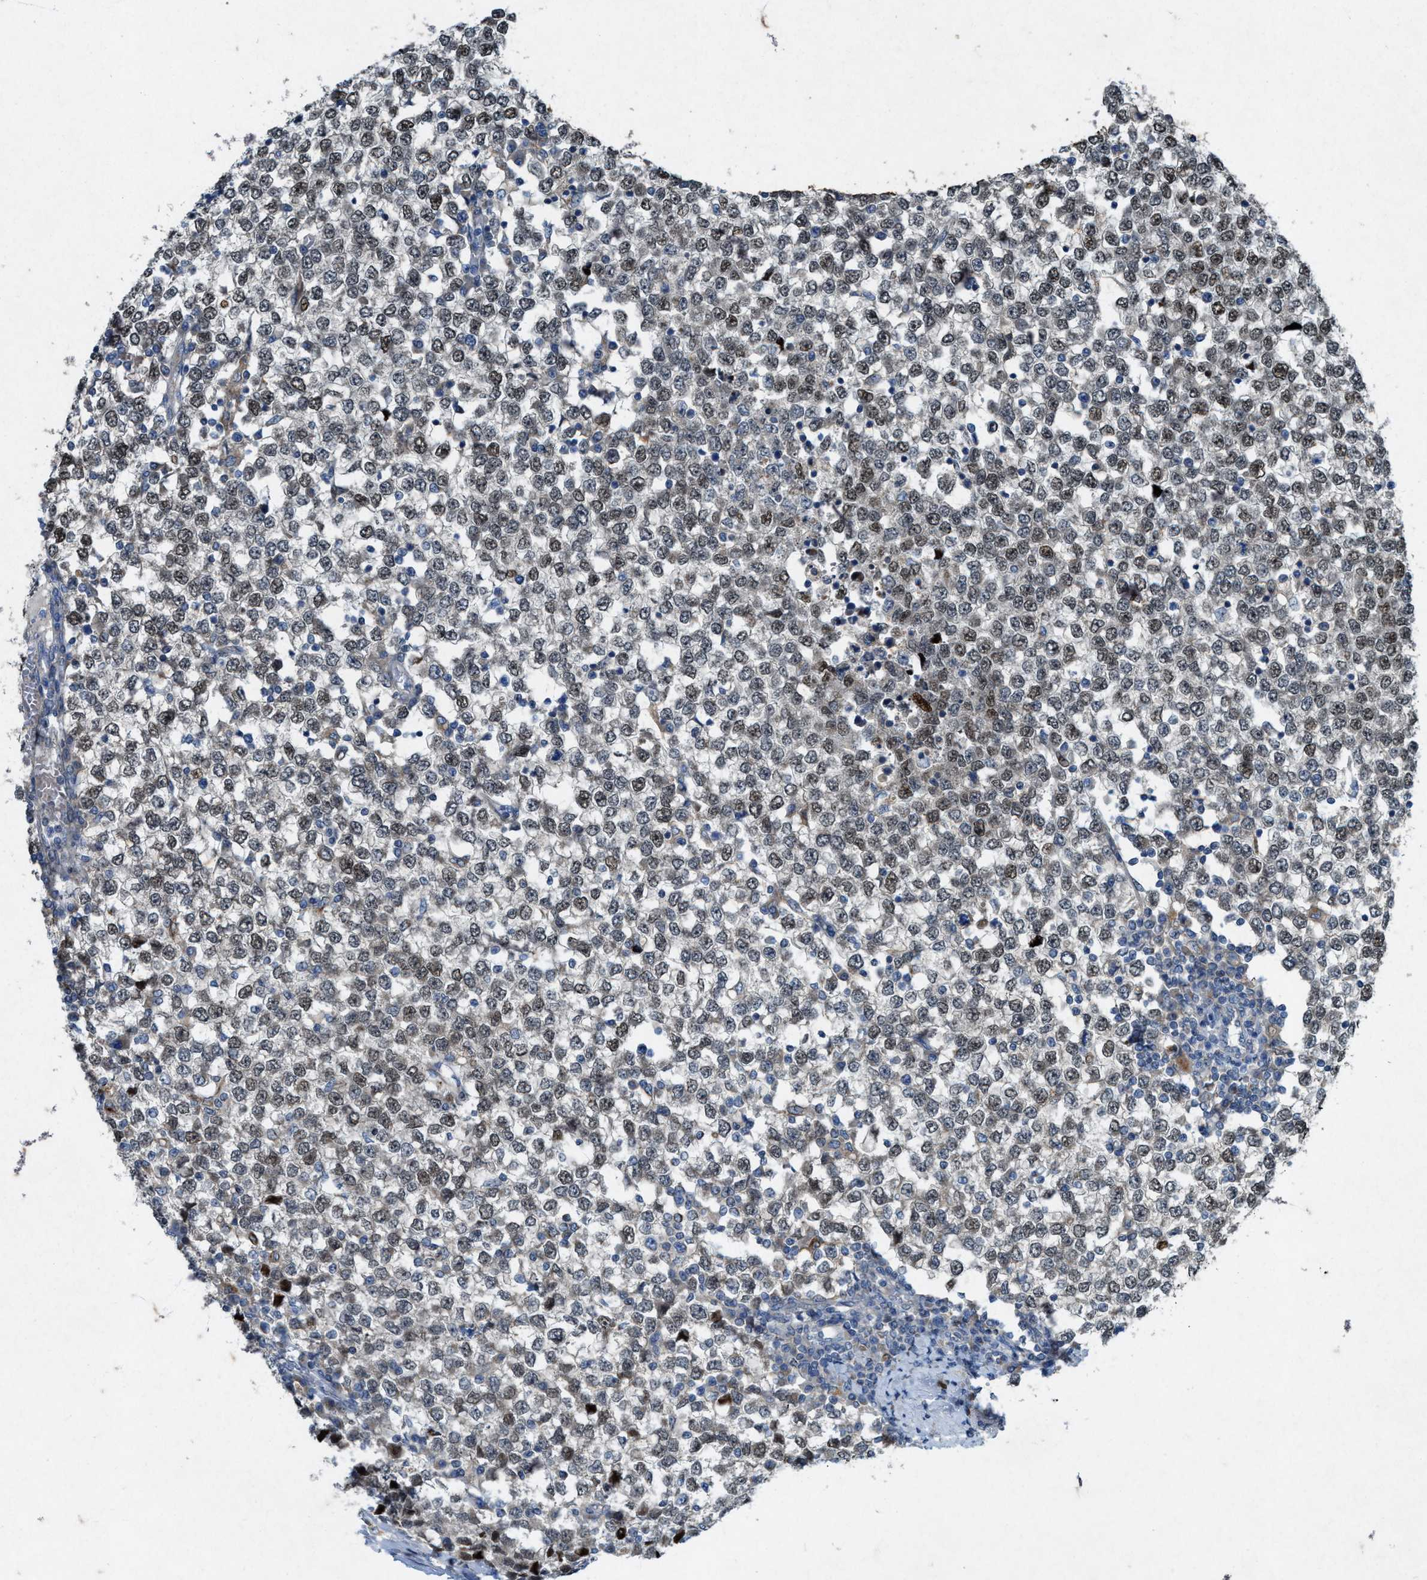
{"staining": {"intensity": "moderate", "quantity": "25%-75%", "location": "nuclear"}, "tissue": "testis cancer", "cell_type": "Tumor cells", "image_type": "cancer", "snomed": [{"axis": "morphology", "description": "Seminoma, NOS"}, {"axis": "topography", "description": "Testis"}], "caption": "There is medium levels of moderate nuclear staining in tumor cells of testis cancer (seminoma), as demonstrated by immunohistochemical staining (brown color).", "gene": "URGCP", "patient": {"sex": "male", "age": 65}}